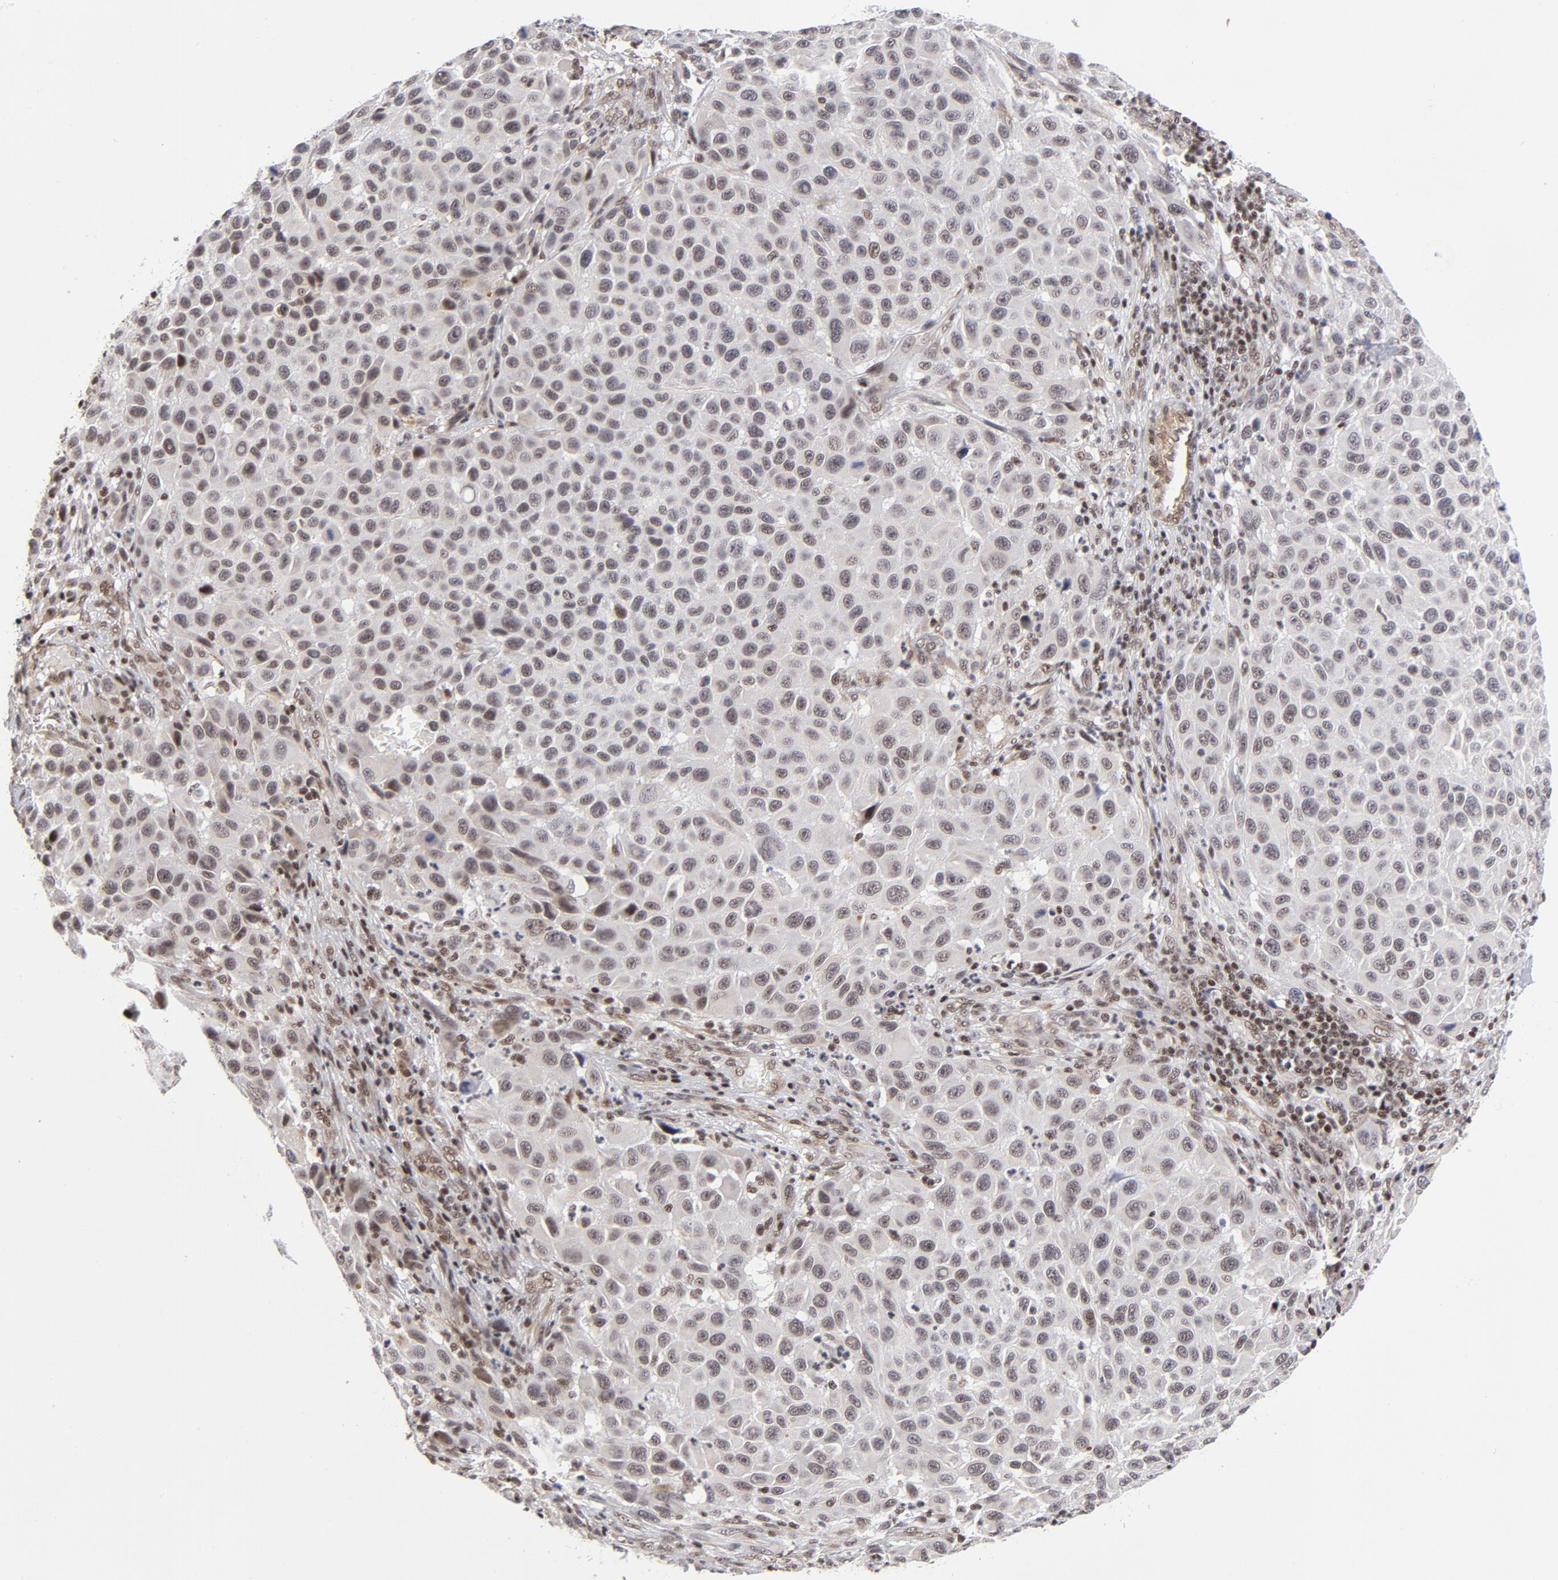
{"staining": {"intensity": "moderate", "quantity": "25%-75%", "location": "nuclear"}, "tissue": "melanoma", "cell_type": "Tumor cells", "image_type": "cancer", "snomed": [{"axis": "morphology", "description": "Malignant melanoma, Metastatic site"}, {"axis": "topography", "description": "Lymph node"}], "caption": "IHC histopathology image of melanoma stained for a protein (brown), which exhibits medium levels of moderate nuclear staining in approximately 25%-75% of tumor cells.", "gene": "CTCF", "patient": {"sex": "male", "age": 61}}